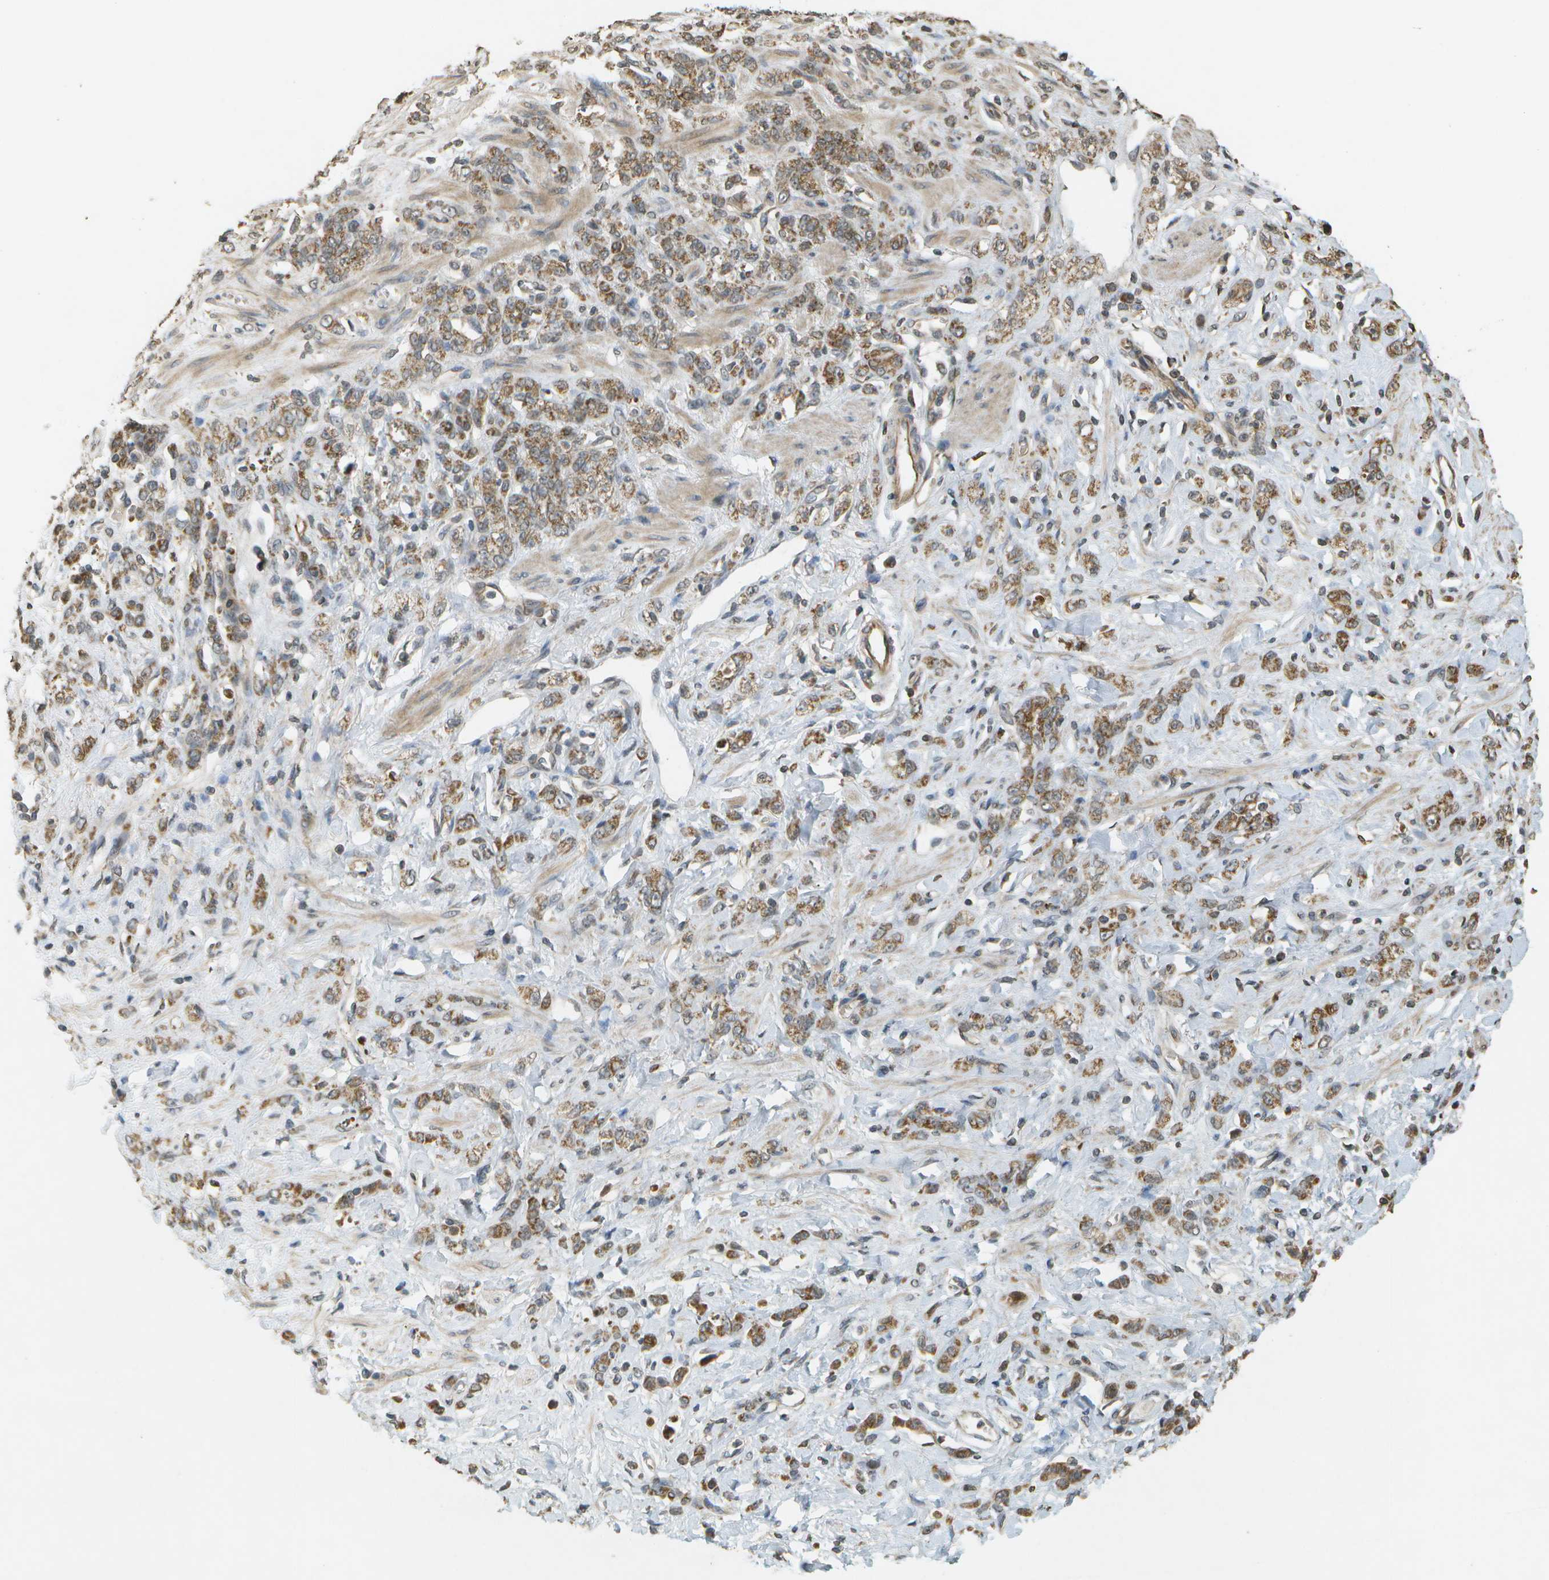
{"staining": {"intensity": "moderate", "quantity": ">75%", "location": "cytoplasmic/membranous"}, "tissue": "stomach cancer", "cell_type": "Tumor cells", "image_type": "cancer", "snomed": [{"axis": "morphology", "description": "Normal tissue, NOS"}, {"axis": "morphology", "description": "Adenocarcinoma, NOS"}, {"axis": "topography", "description": "Stomach"}], "caption": "Adenocarcinoma (stomach) stained with IHC shows moderate cytoplasmic/membranous staining in approximately >75% of tumor cells. (DAB = brown stain, brightfield microscopy at high magnification).", "gene": "RAB21", "patient": {"sex": "male", "age": 82}}